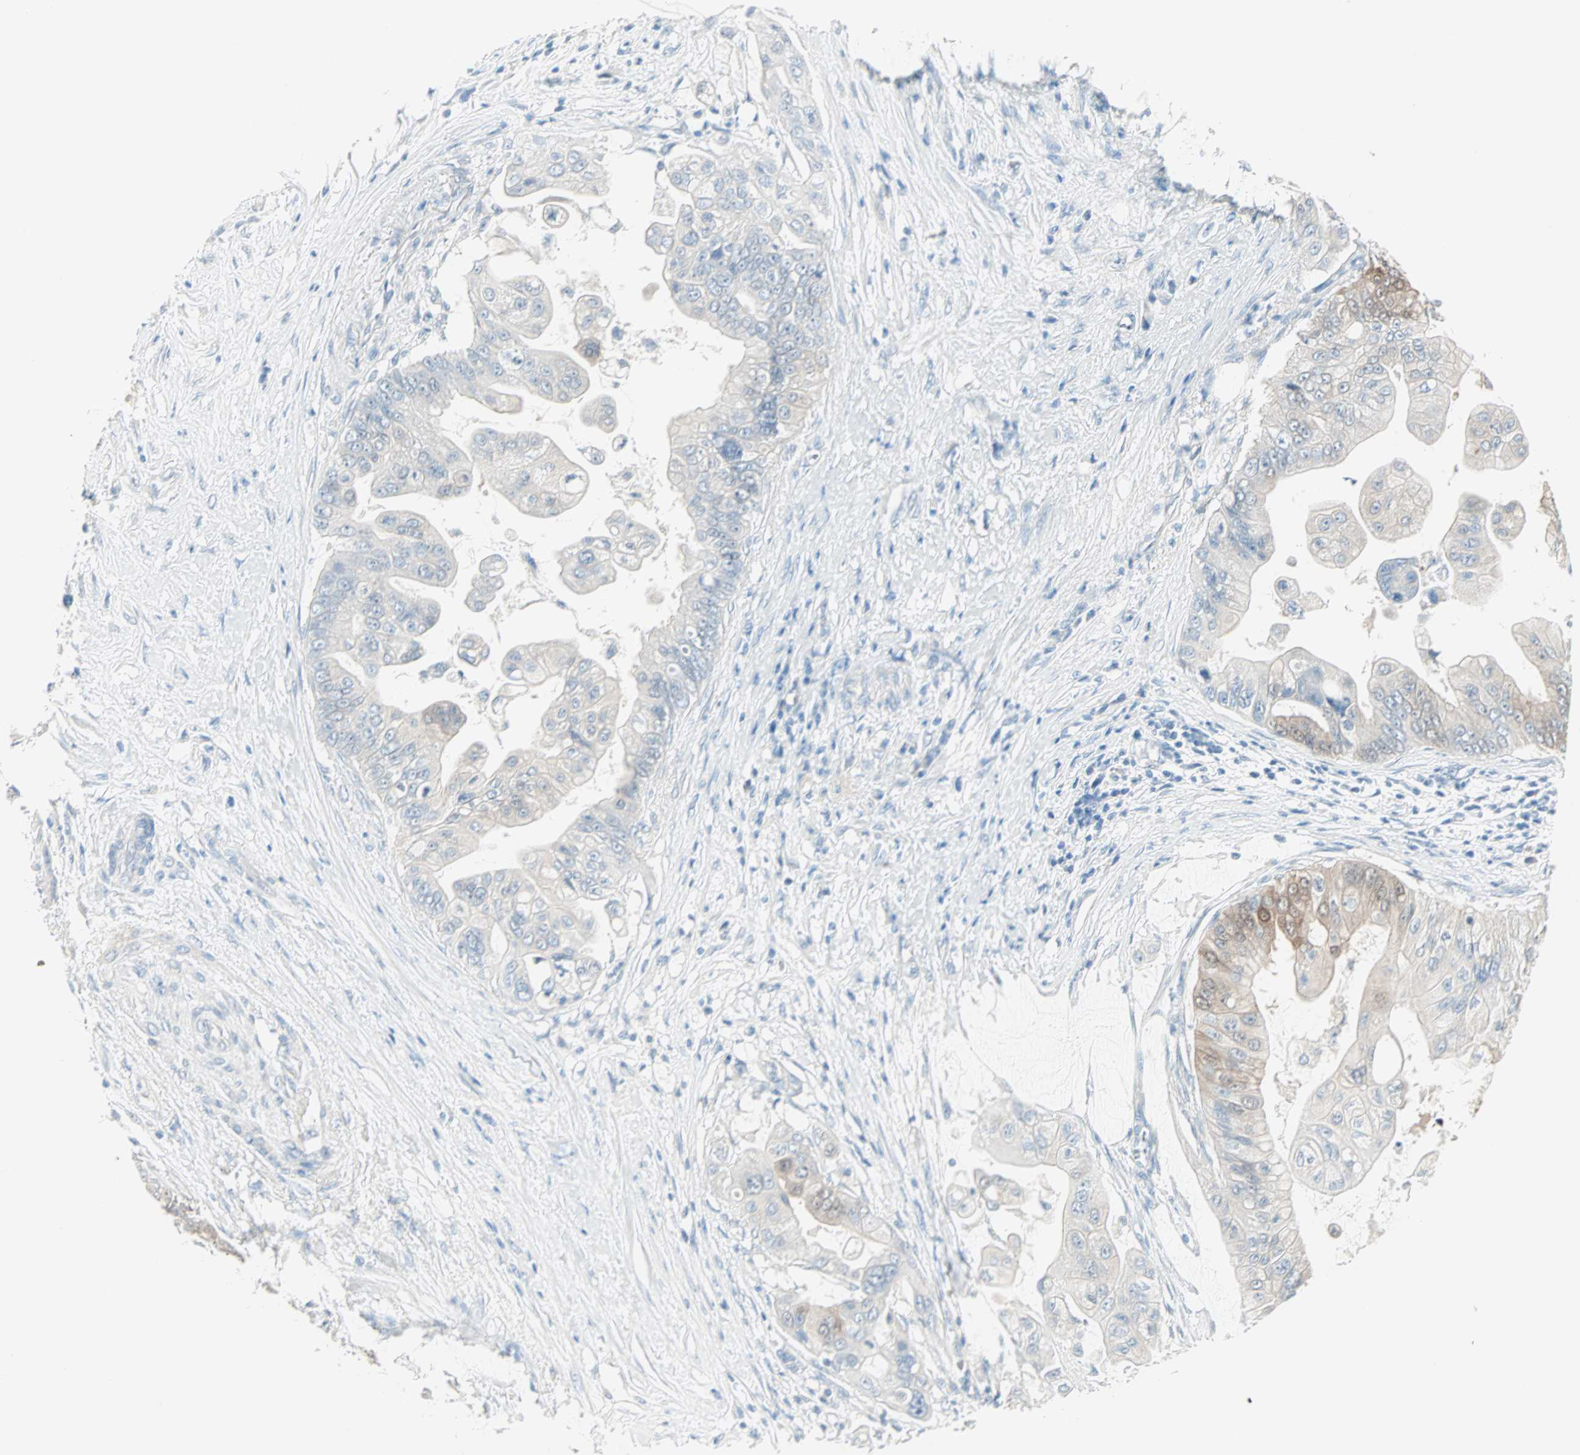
{"staining": {"intensity": "moderate", "quantity": "<25%", "location": "cytoplasmic/membranous"}, "tissue": "pancreatic cancer", "cell_type": "Tumor cells", "image_type": "cancer", "snomed": [{"axis": "morphology", "description": "Adenocarcinoma, NOS"}, {"axis": "topography", "description": "Pancreas"}], "caption": "An image showing moderate cytoplasmic/membranous positivity in approximately <25% of tumor cells in pancreatic cancer, as visualized by brown immunohistochemical staining.", "gene": "SULT1C2", "patient": {"sex": "female", "age": 75}}